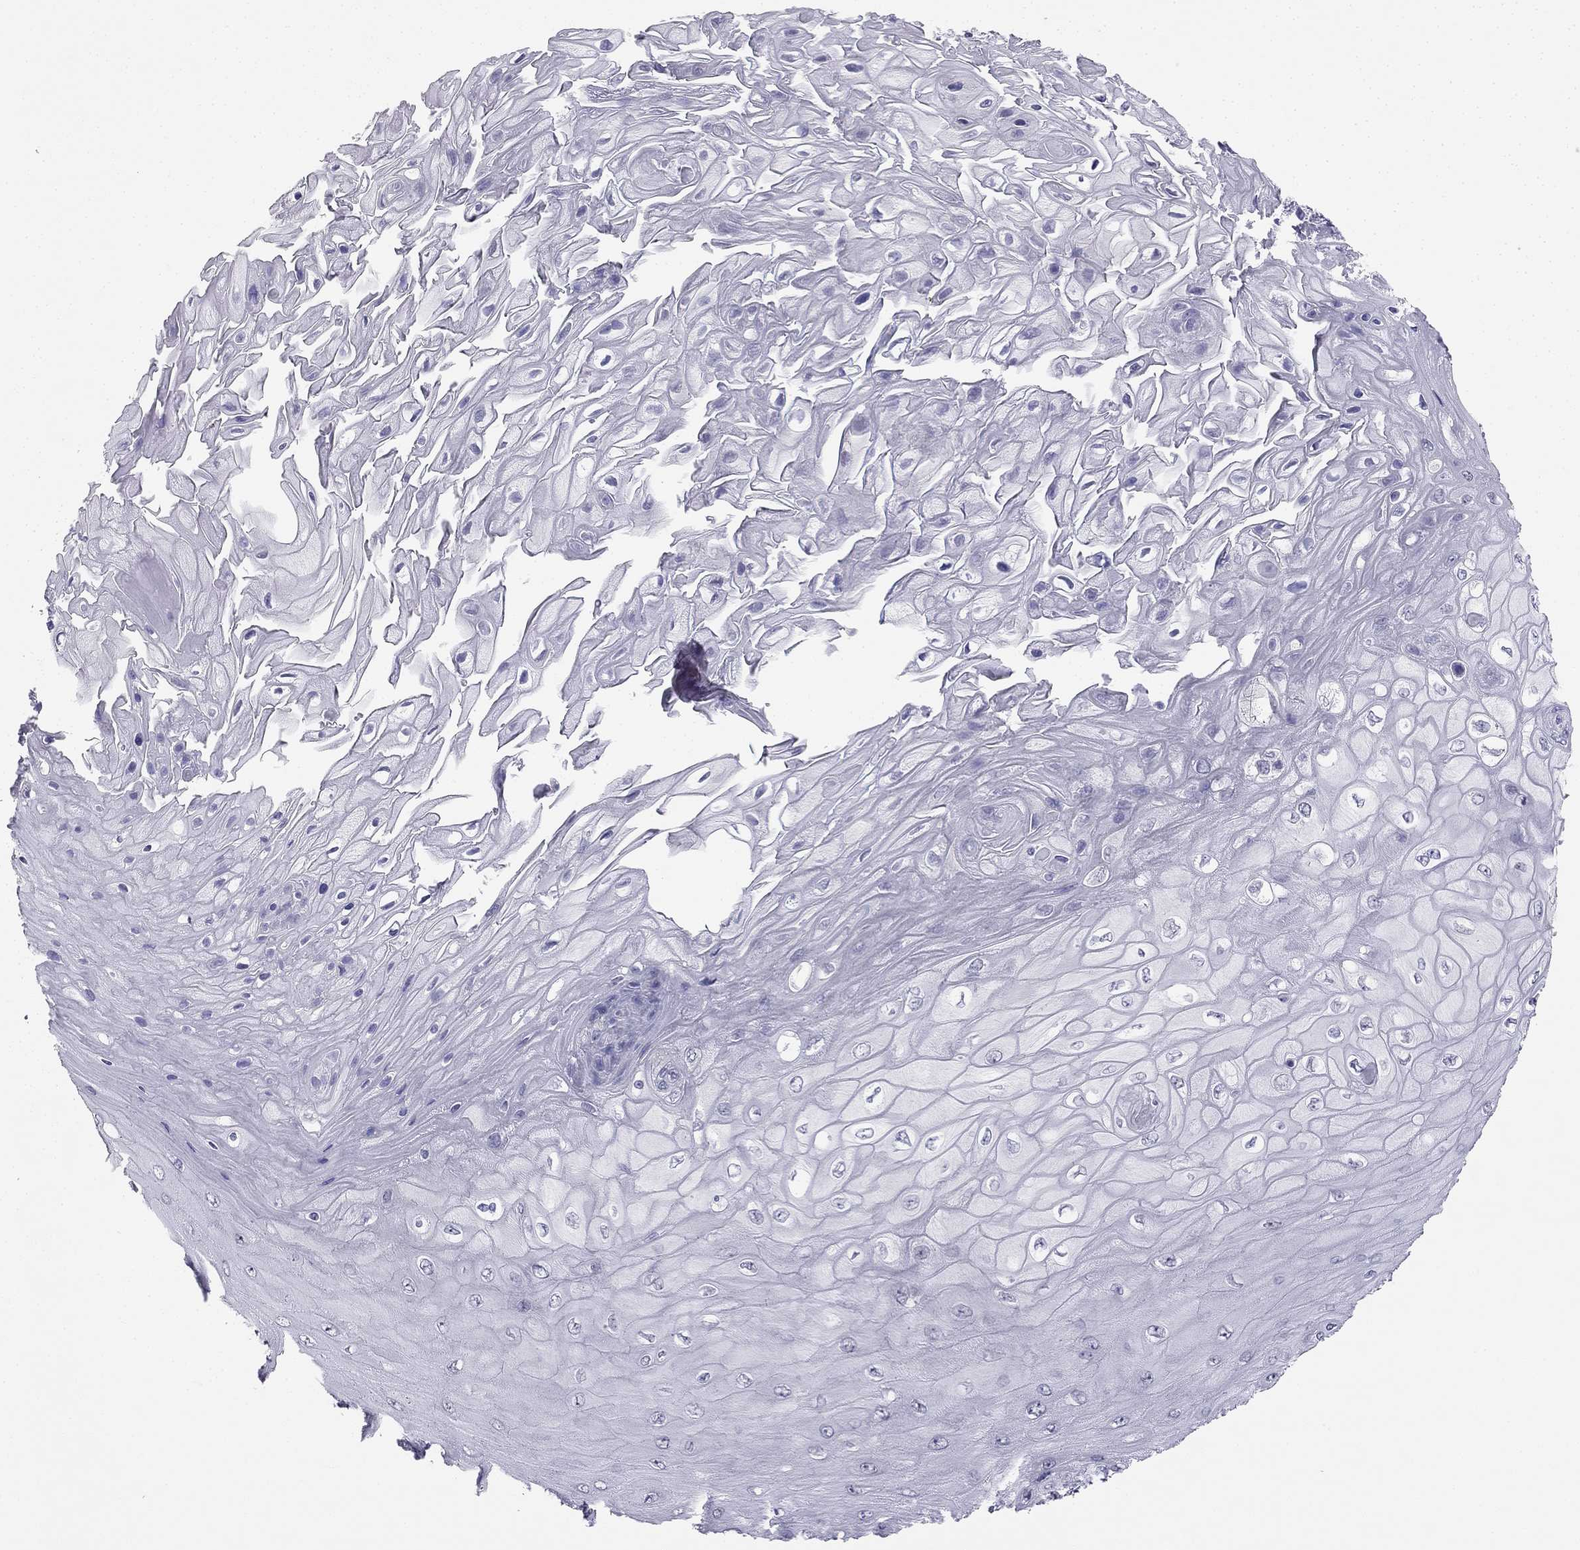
{"staining": {"intensity": "negative", "quantity": "none", "location": "none"}, "tissue": "skin cancer", "cell_type": "Tumor cells", "image_type": "cancer", "snomed": [{"axis": "morphology", "description": "Squamous cell carcinoma, NOS"}, {"axis": "topography", "description": "Skin"}], "caption": "Immunohistochemistry (IHC) of human skin squamous cell carcinoma shows no staining in tumor cells.", "gene": "C16orf89", "patient": {"sex": "male", "age": 62}}